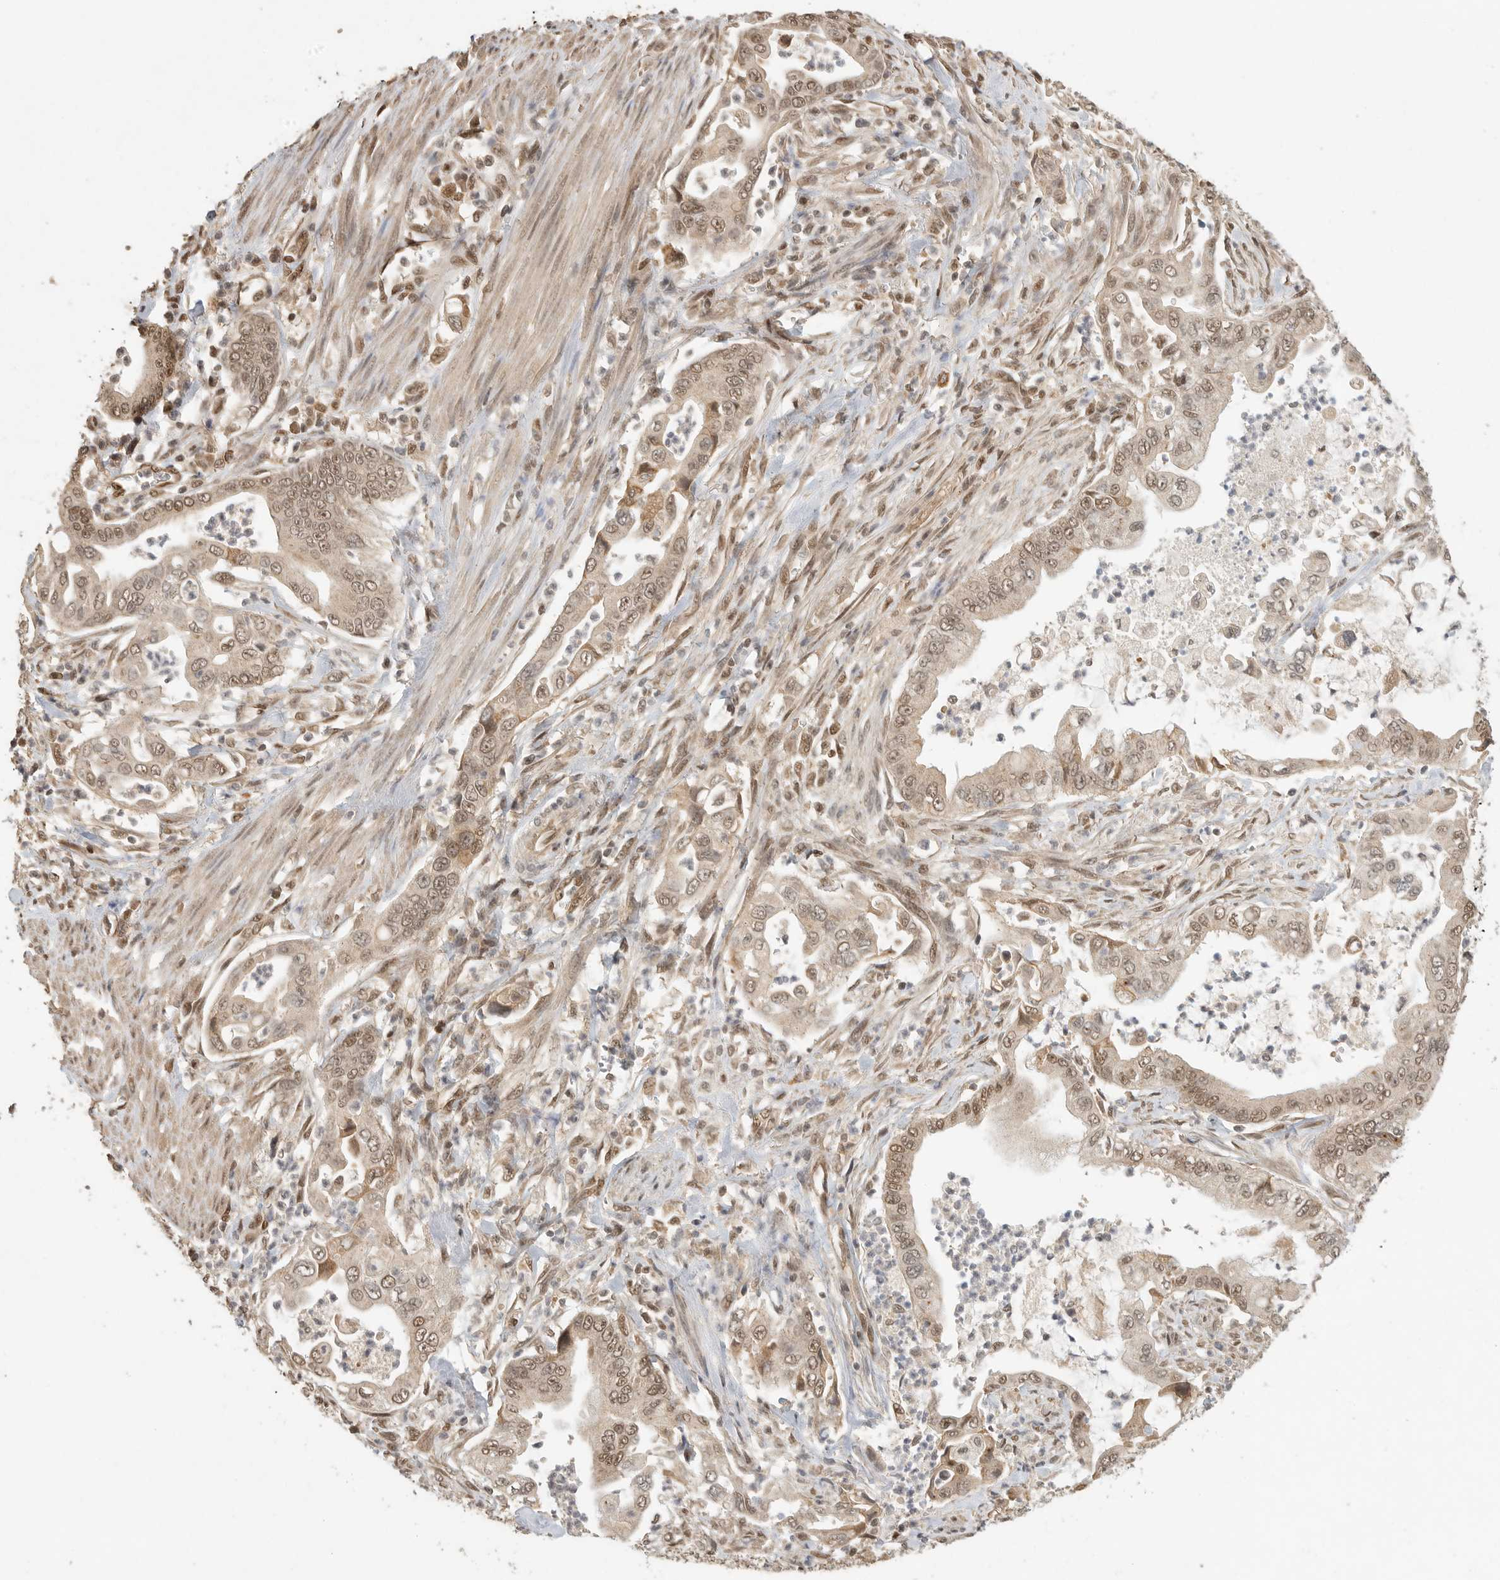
{"staining": {"intensity": "moderate", "quantity": ">75%", "location": "nuclear"}, "tissue": "pancreatic cancer", "cell_type": "Tumor cells", "image_type": "cancer", "snomed": [{"axis": "morphology", "description": "Adenocarcinoma, NOS"}, {"axis": "topography", "description": "Pancreas"}], "caption": "IHC image of neoplastic tissue: adenocarcinoma (pancreatic) stained using IHC exhibits medium levels of moderate protein expression localized specifically in the nuclear of tumor cells, appearing as a nuclear brown color.", "gene": "DFFA", "patient": {"sex": "male", "age": 78}}